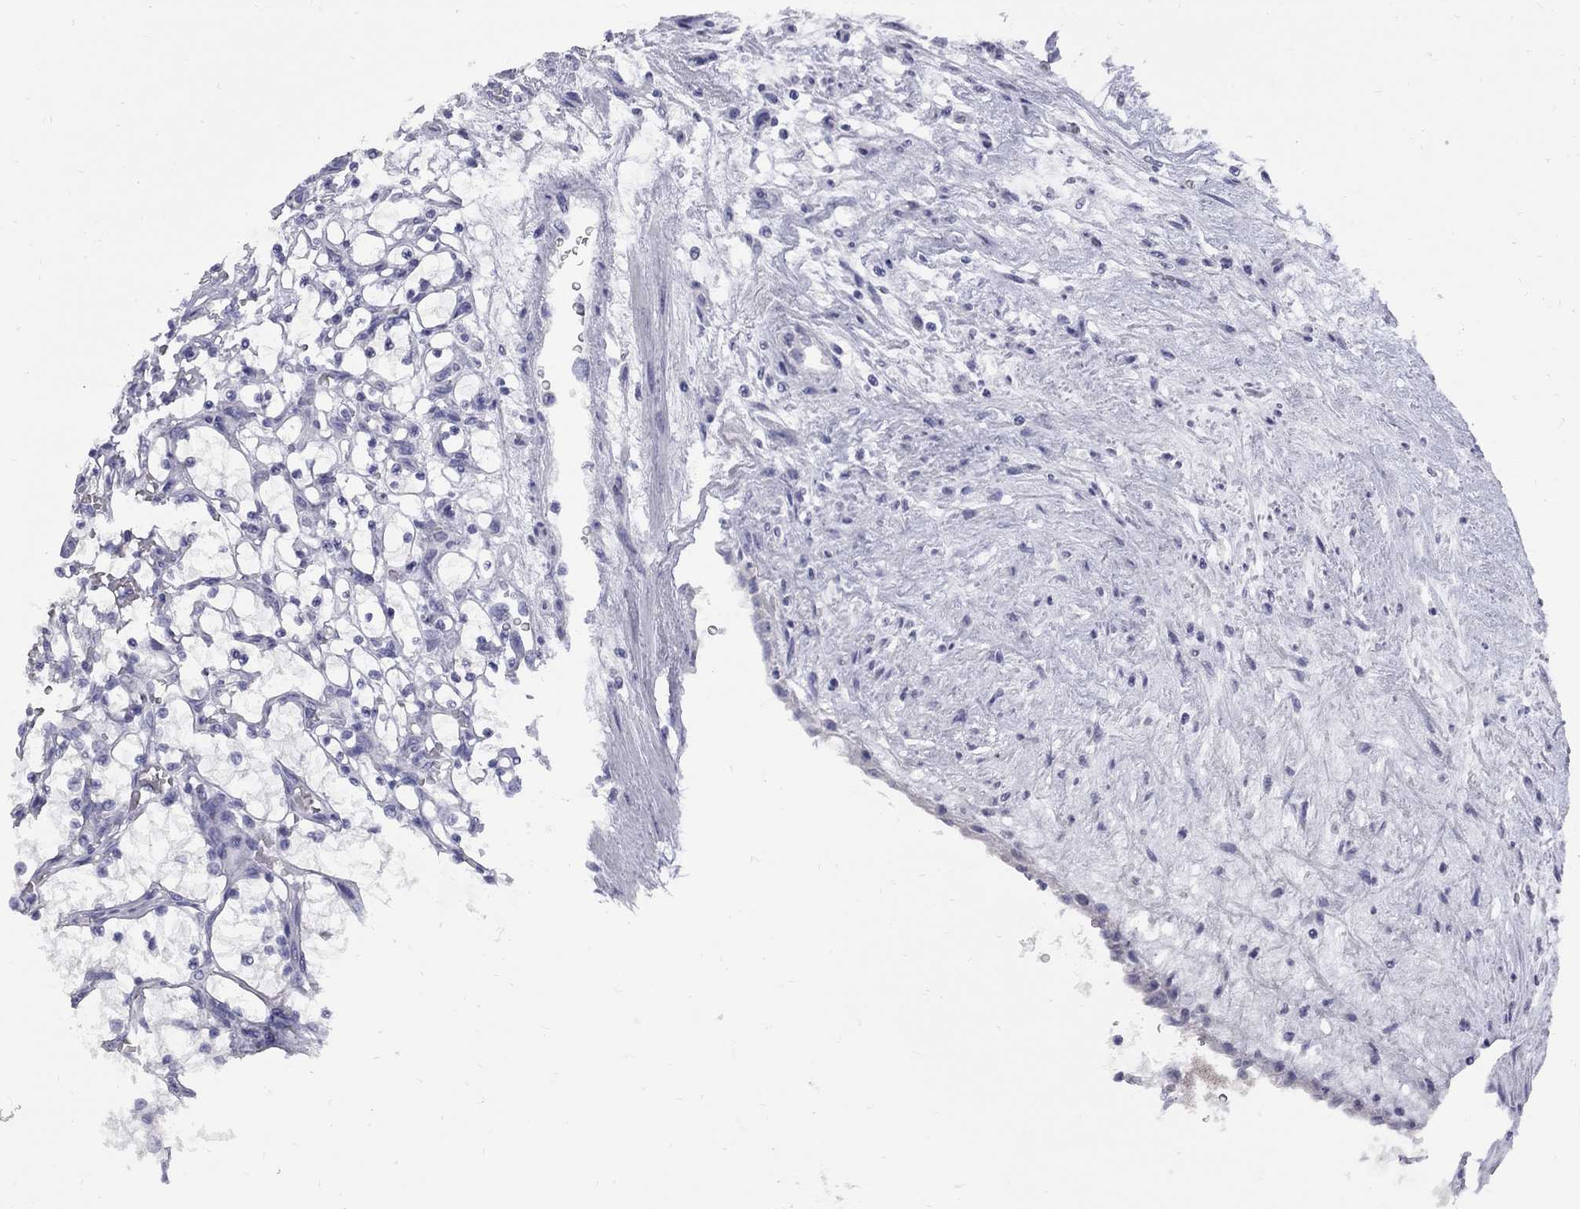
{"staining": {"intensity": "negative", "quantity": "none", "location": "none"}, "tissue": "renal cancer", "cell_type": "Tumor cells", "image_type": "cancer", "snomed": [{"axis": "morphology", "description": "Adenocarcinoma, NOS"}, {"axis": "topography", "description": "Kidney"}], "caption": "An image of human renal adenocarcinoma is negative for staining in tumor cells.", "gene": "ABCB4", "patient": {"sex": "female", "age": 69}}